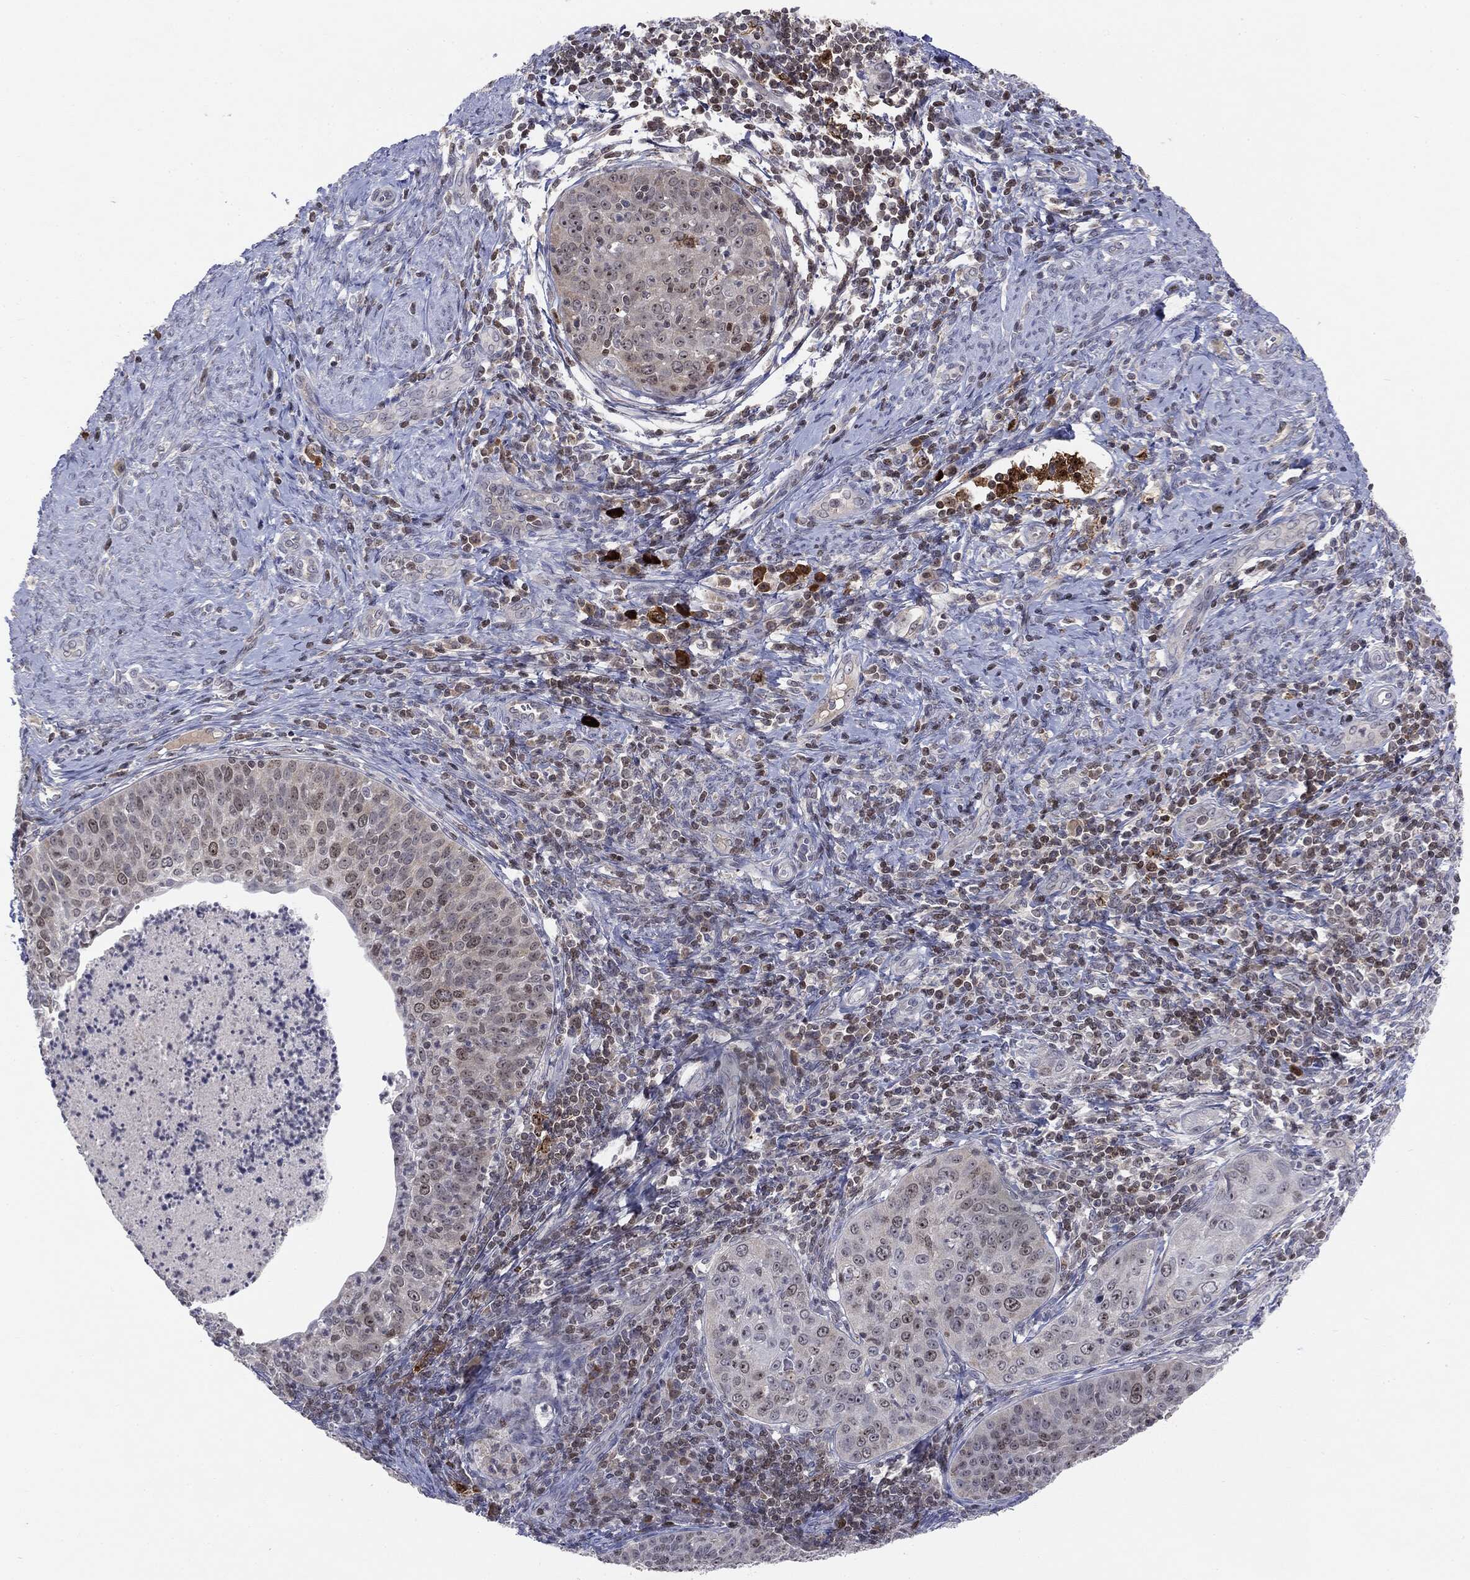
{"staining": {"intensity": "negative", "quantity": "none", "location": "none"}, "tissue": "cervical cancer", "cell_type": "Tumor cells", "image_type": "cancer", "snomed": [{"axis": "morphology", "description": "Squamous cell carcinoma, NOS"}, {"axis": "topography", "description": "Cervix"}], "caption": "Tumor cells are negative for protein expression in human cervical cancer.", "gene": "KIF2C", "patient": {"sex": "female", "age": 30}}